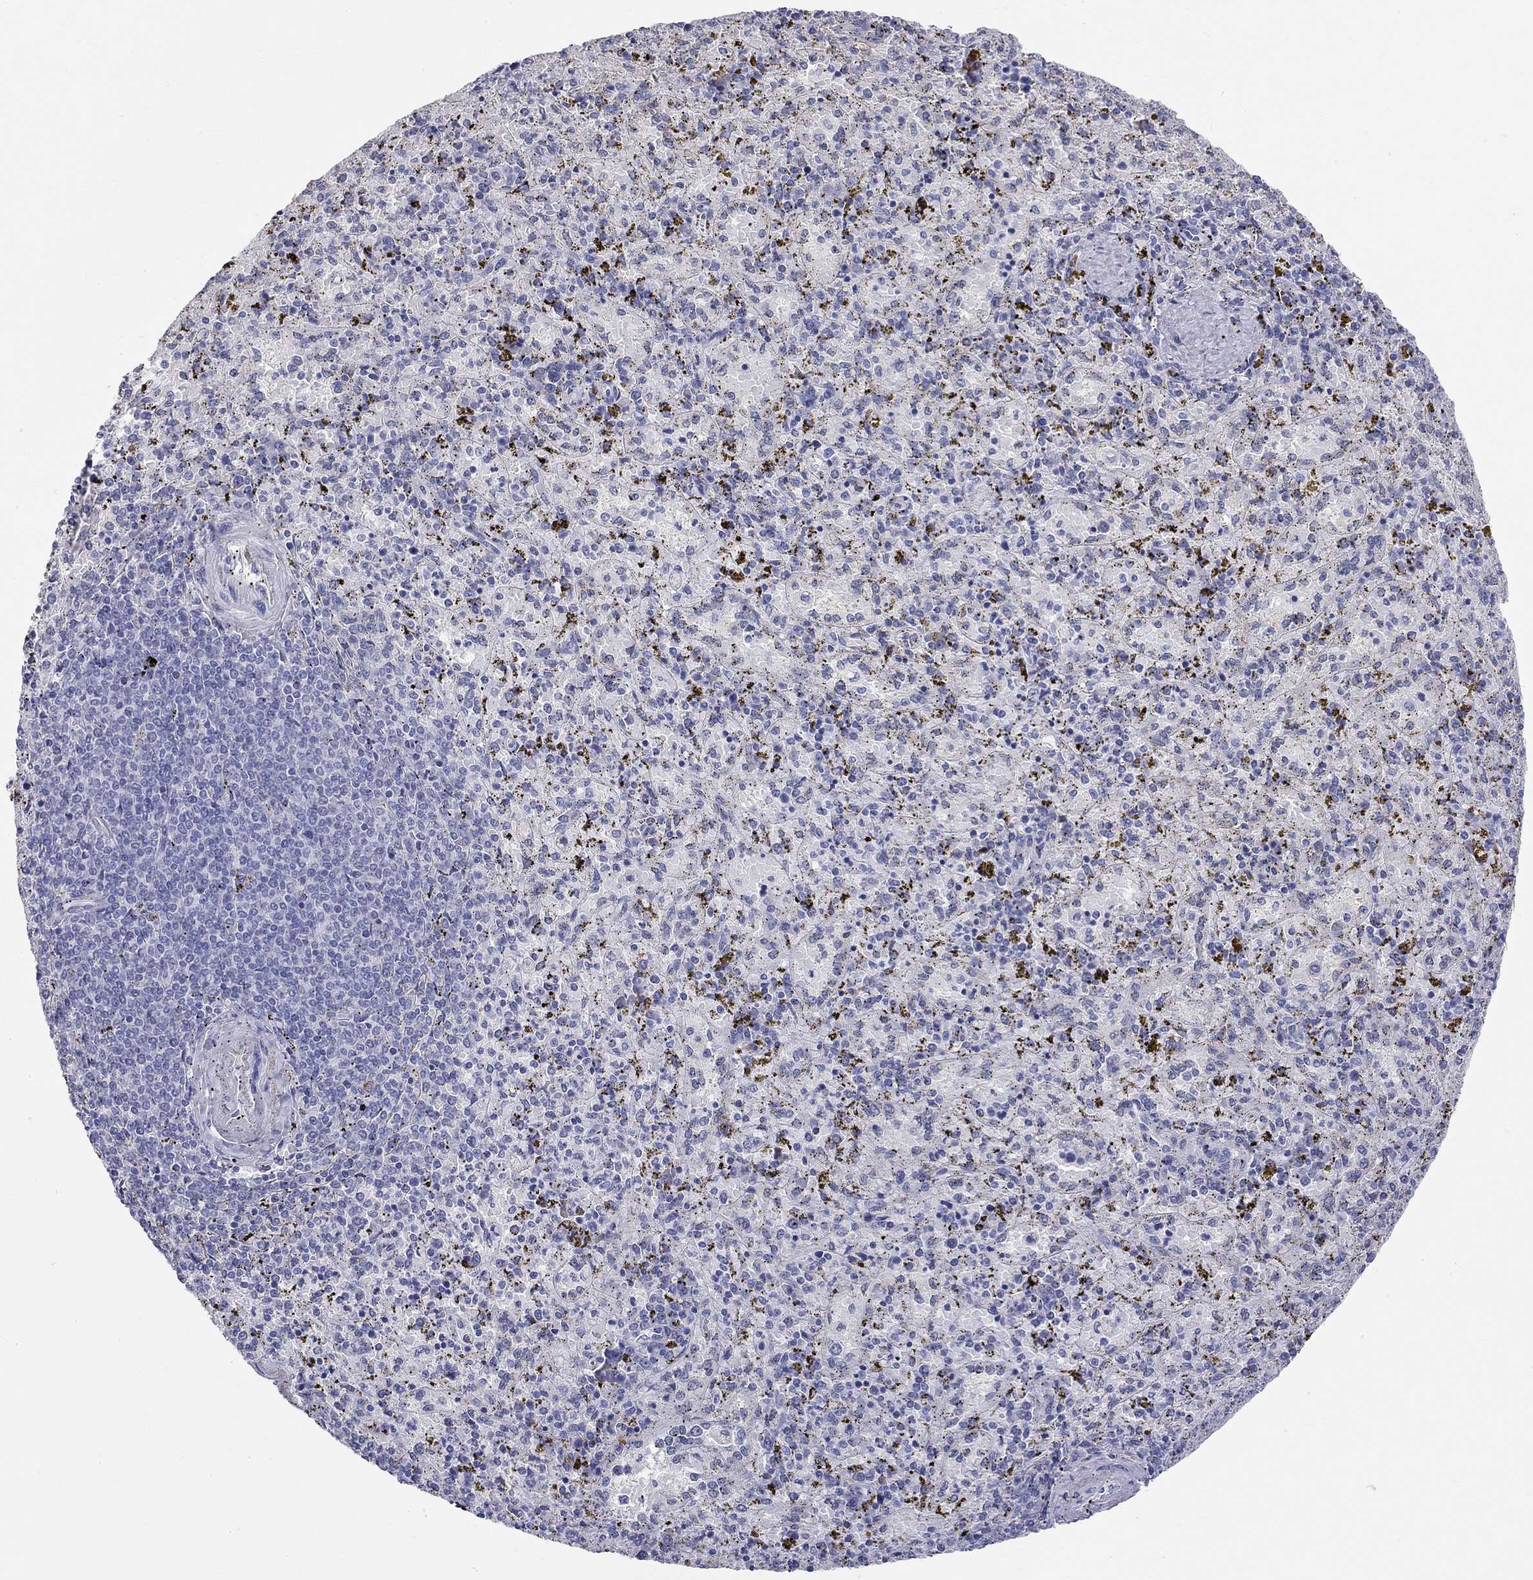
{"staining": {"intensity": "strong", "quantity": "<25%", "location": "cytoplasmic/membranous"}, "tissue": "spleen", "cell_type": "Cells in red pulp", "image_type": "normal", "snomed": [{"axis": "morphology", "description": "Normal tissue, NOS"}, {"axis": "topography", "description": "Spleen"}], "caption": "Strong cytoplasmic/membranous expression for a protein is present in approximately <25% of cells in red pulp of normal spleen using immunohistochemistry.", "gene": "PHOX2B", "patient": {"sex": "female", "age": 50}}